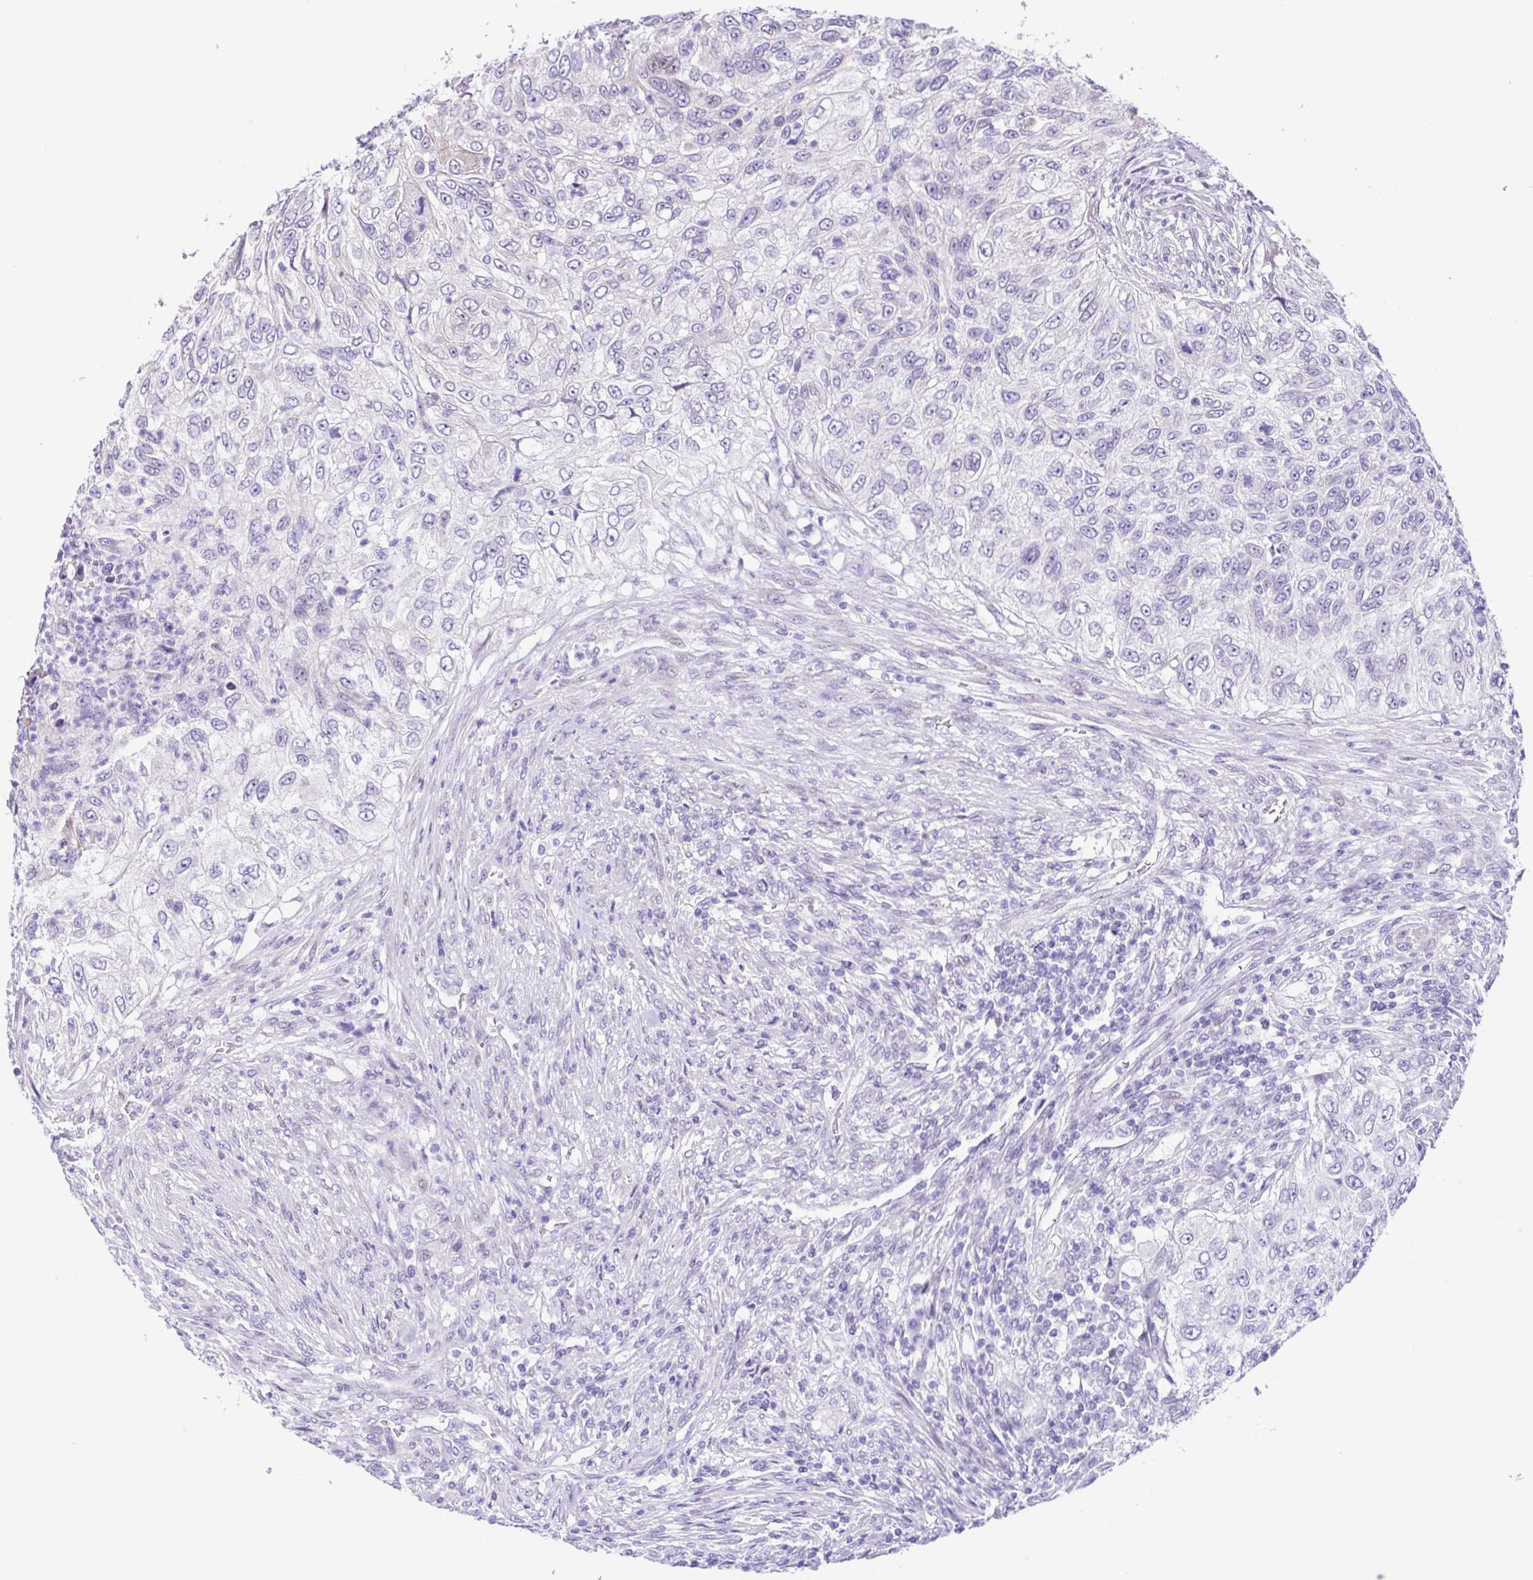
{"staining": {"intensity": "negative", "quantity": "none", "location": "none"}, "tissue": "urothelial cancer", "cell_type": "Tumor cells", "image_type": "cancer", "snomed": [{"axis": "morphology", "description": "Urothelial carcinoma, High grade"}, {"axis": "topography", "description": "Urinary bladder"}], "caption": "DAB immunohistochemical staining of urothelial carcinoma (high-grade) exhibits no significant positivity in tumor cells.", "gene": "TGM3", "patient": {"sex": "female", "age": 60}}